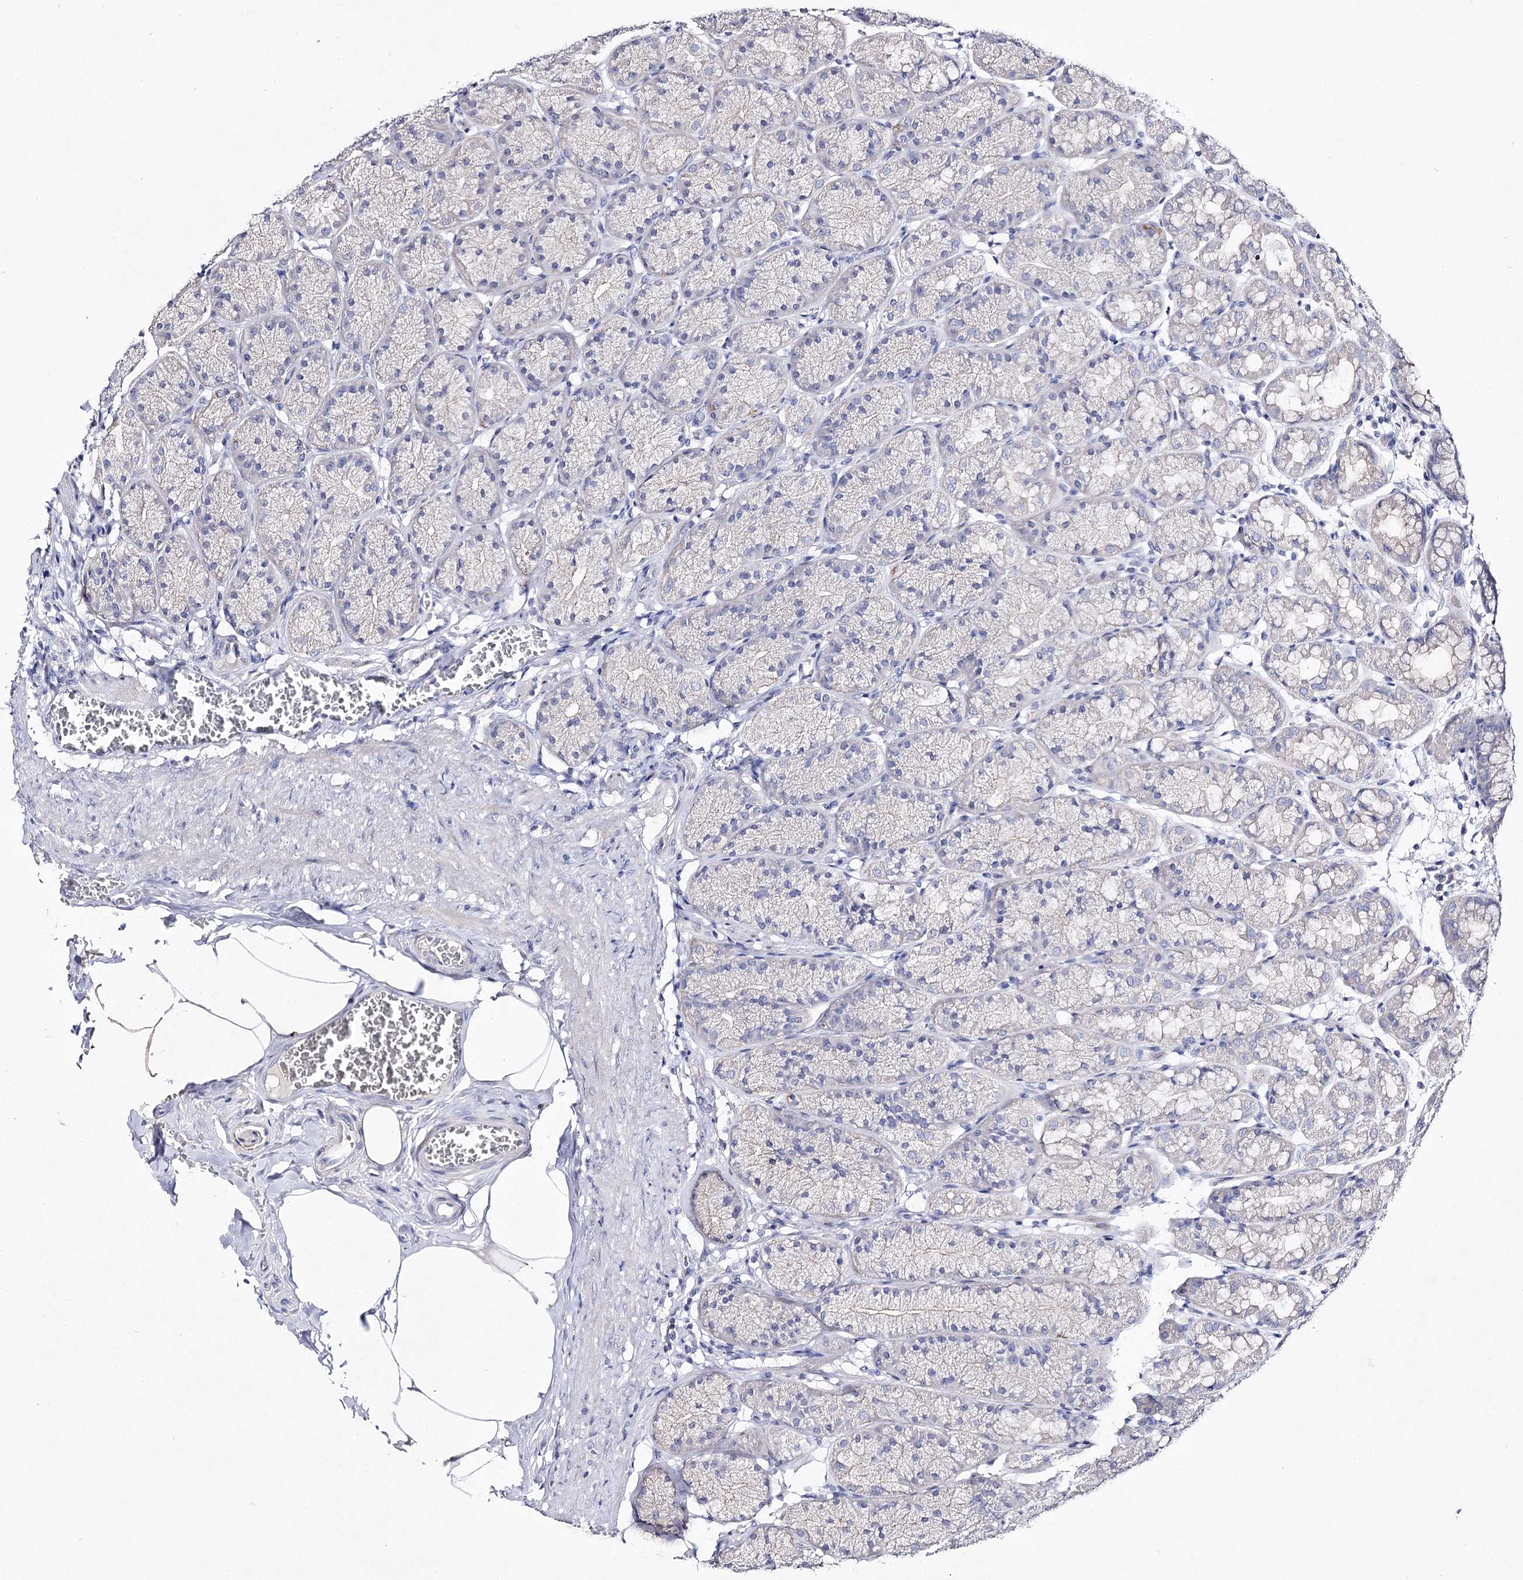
{"staining": {"intensity": "negative", "quantity": "none", "location": "none"}, "tissue": "stomach", "cell_type": "Glandular cells", "image_type": "normal", "snomed": [{"axis": "morphology", "description": "Normal tissue, NOS"}, {"axis": "topography", "description": "Stomach"}], "caption": "A high-resolution image shows IHC staining of unremarkable stomach, which reveals no significant staining in glandular cells. (Immunohistochemistry, brightfield microscopy, high magnification).", "gene": "LRRC14B", "patient": {"sex": "male", "age": 42}}